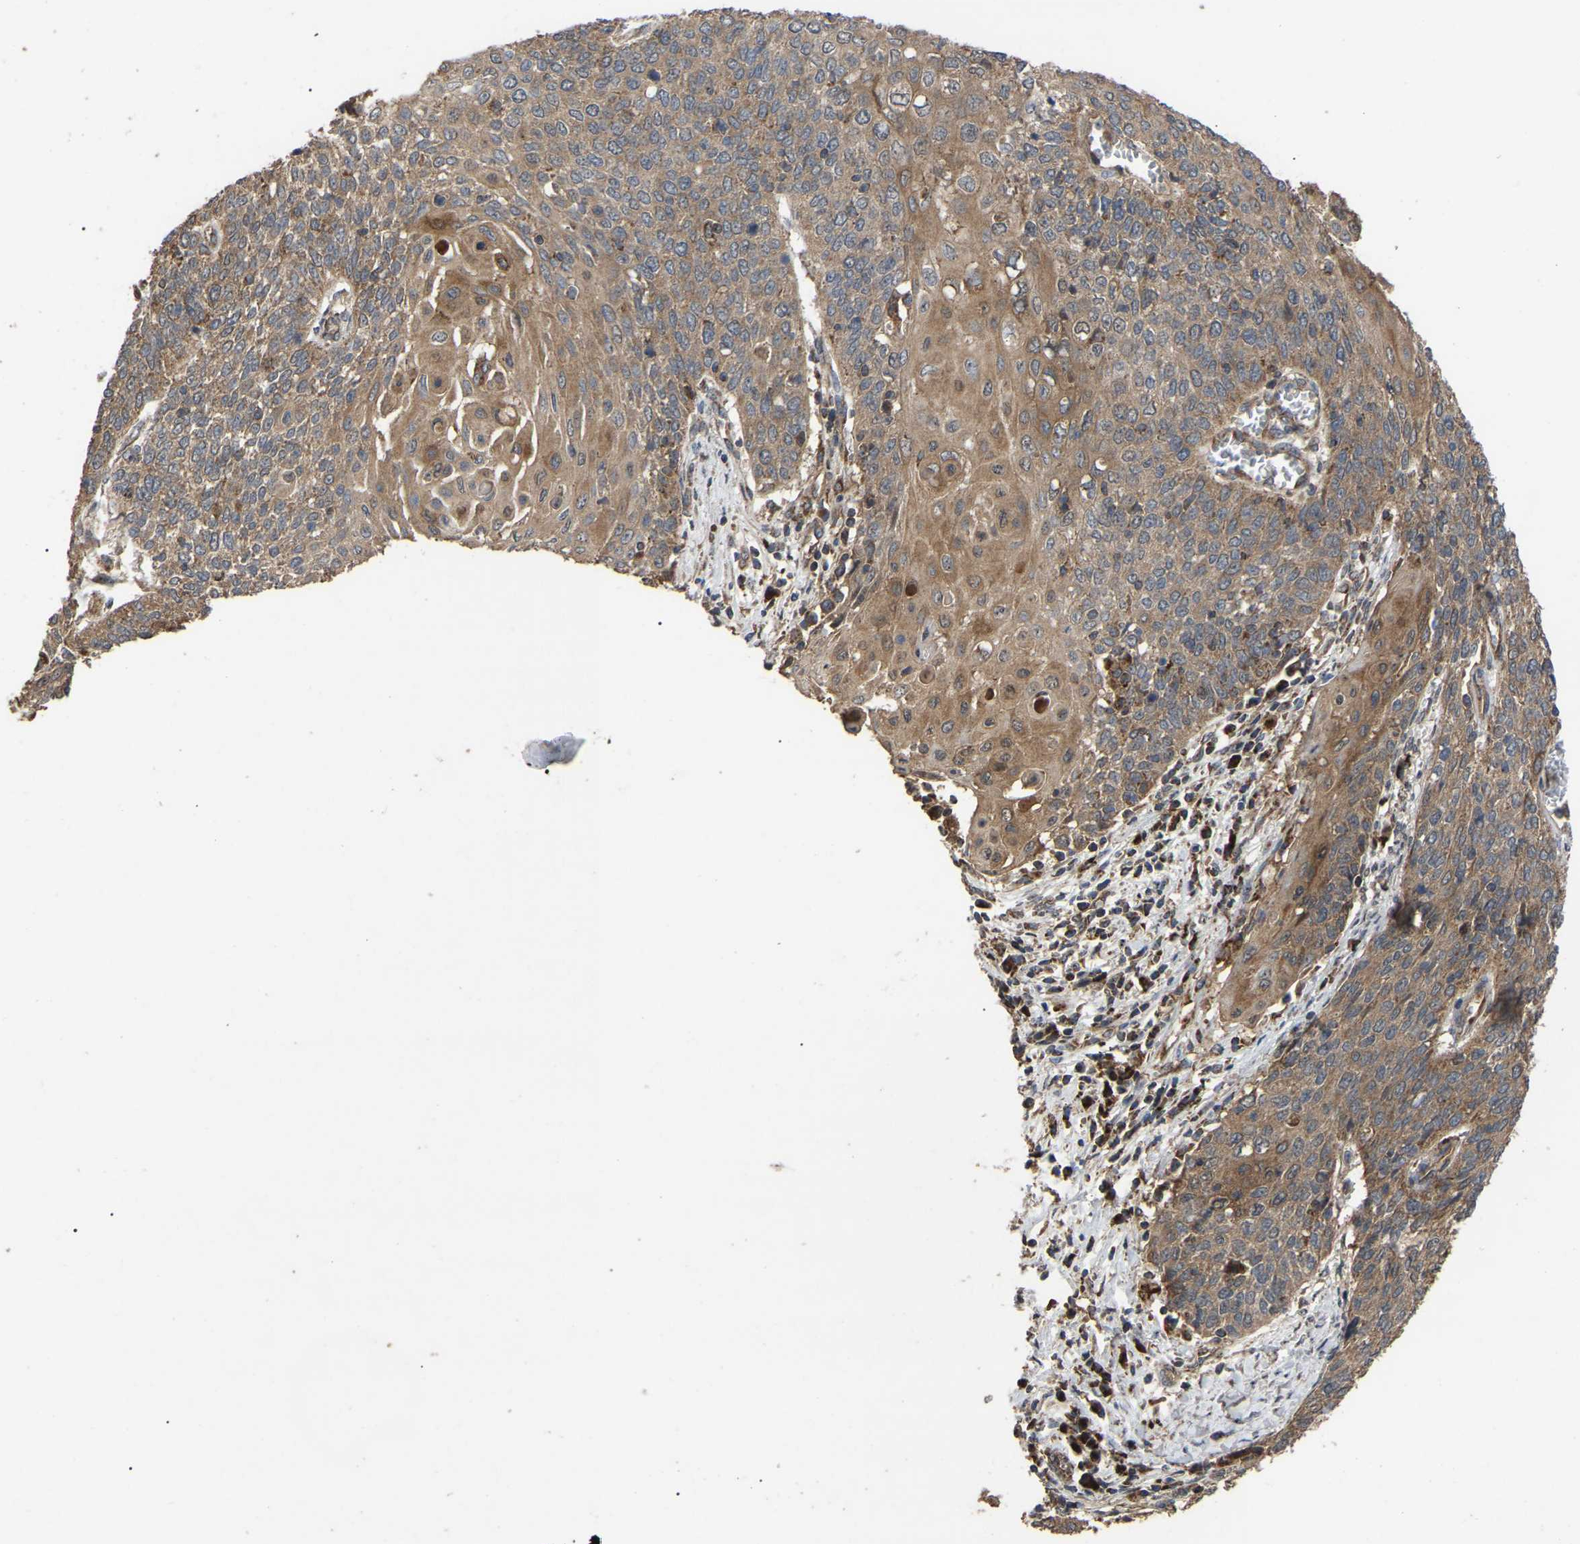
{"staining": {"intensity": "moderate", "quantity": ">75%", "location": "cytoplasmic/membranous"}, "tissue": "cervical cancer", "cell_type": "Tumor cells", "image_type": "cancer", "snomed": [{"axis": "morphology", "description": "Squamous cell carcinoma, NOS"}, {"axis": "topography", "description": "Cervix"}], "caption": "Protein staining of cervical cancer tissue reveals moderate cytoplasmic/membranous positivity in about >75% of tumor cells.", "gene": "GCC1", "patient": {"sex": "female", "age": 39}}